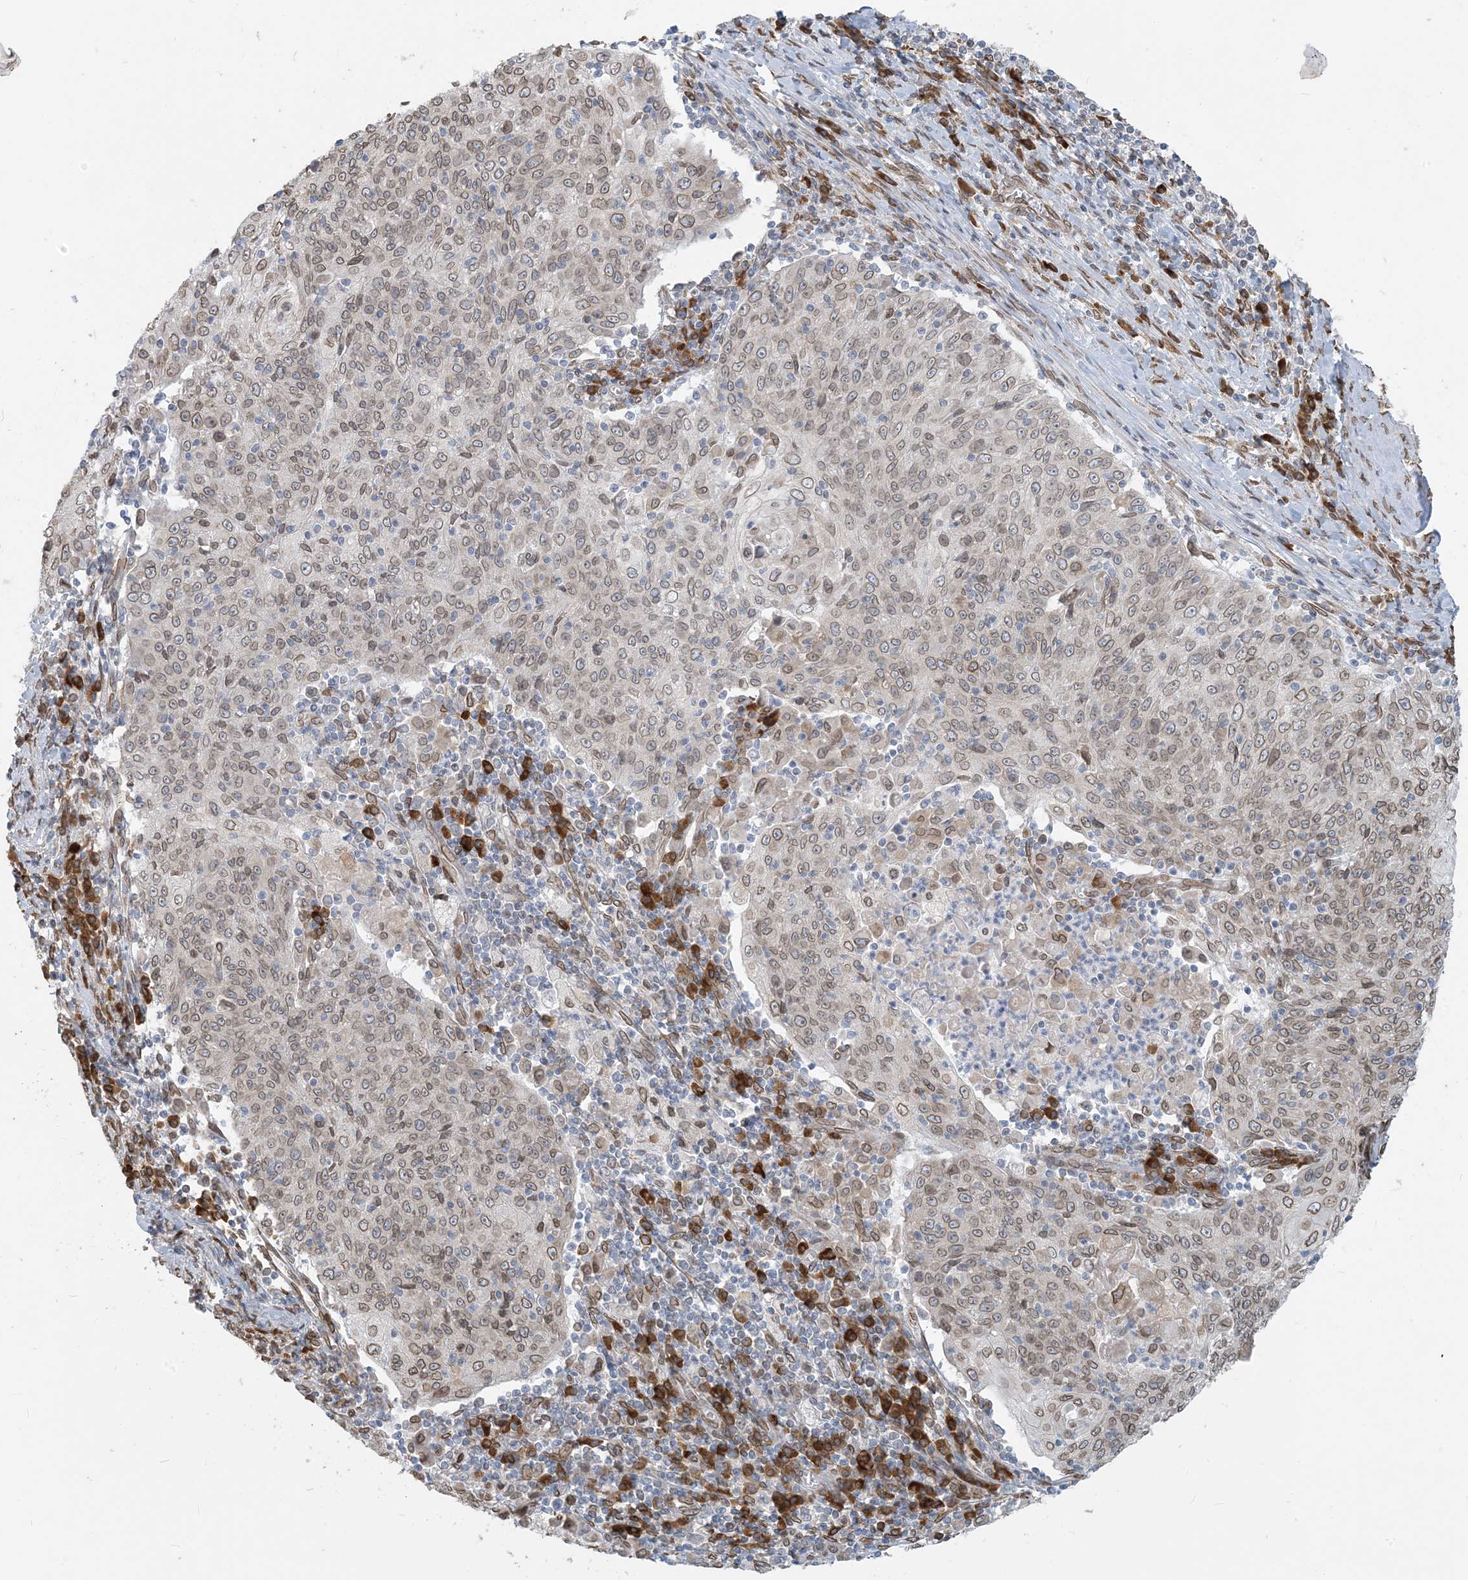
{"staining": {"intensity": "weak", "quantity": ">75%", "location": "cytoplasmic/membranous,nuclear"}, "tissue": "cervical cancer", "cell_type": "Tumor cells", "image_type": "cancer", "snomed": [{"axis": "morphology", "description": "Squamous cell carcinoma, NOS"}, {"axis": "topography", "description": "Cervix"}], "caption": "A high-resolution image shows immunohistochemistry staining of cervical squamous cell carcinoma, which shows weak cytoplasmic/membranous and nuclear positivity in about >75% of tumor cells.", "gene": "WWP1", "patient": {"sex": "female", "age": 48}}